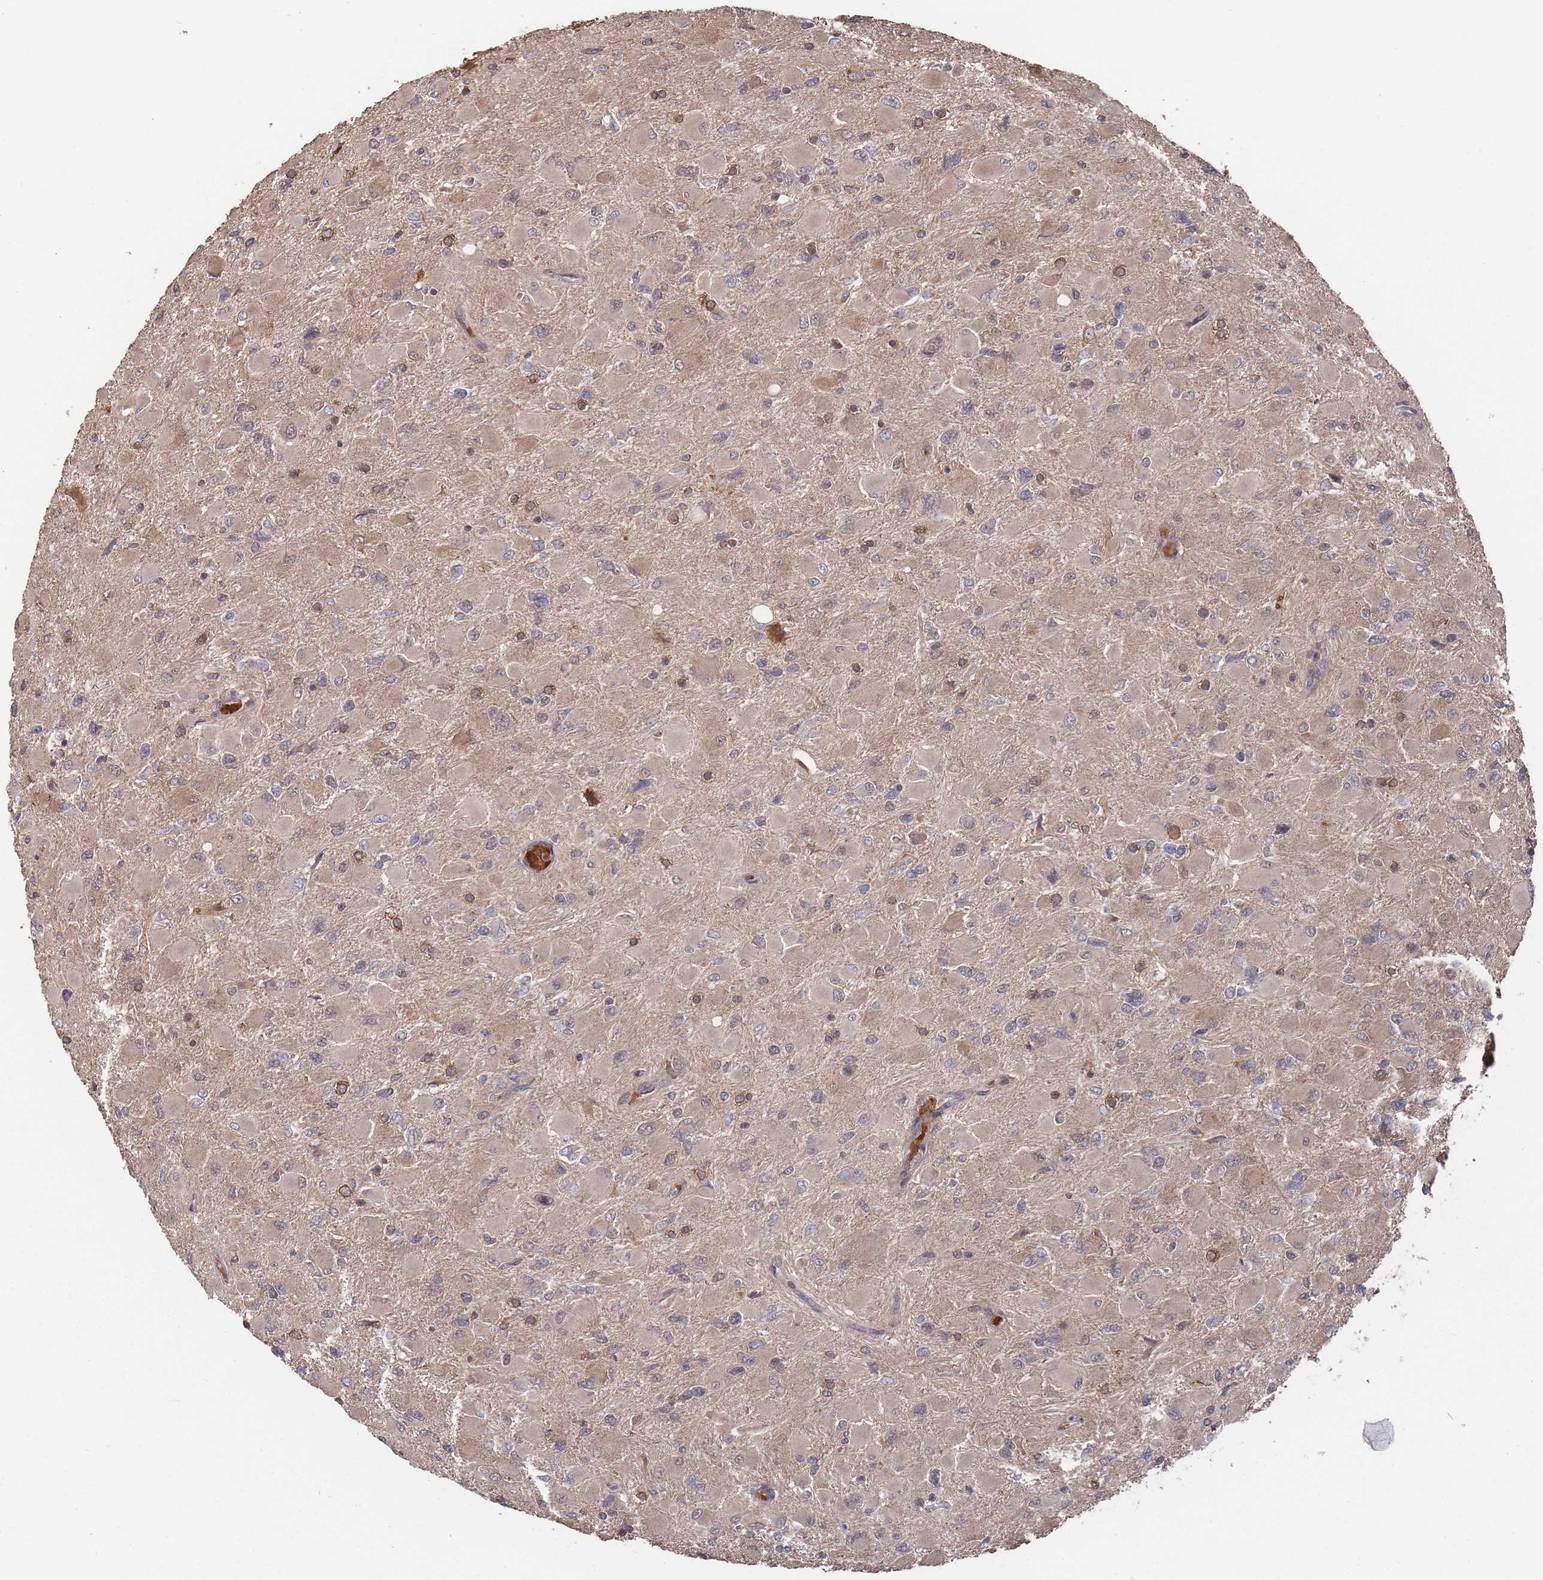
{"staining": {"intensity": "weak", "quantity": "<25%", "location": "cytoplasmic/membranous"}, "tissue": "glioma", "cell_type": "Tumor cells", "image_type": "cancer", "snomed": [{"axis": "morphology", "description": "Glioma, malignant, High grade"}, {"axis": "topography", "description": "Cerebral cortex"}], "caption": "This is an IHC histopathology image of human glioma. There is no expression in tumor cells.", "gene": "SF3B1", "patient": {"sex": "female", "age": 36}}